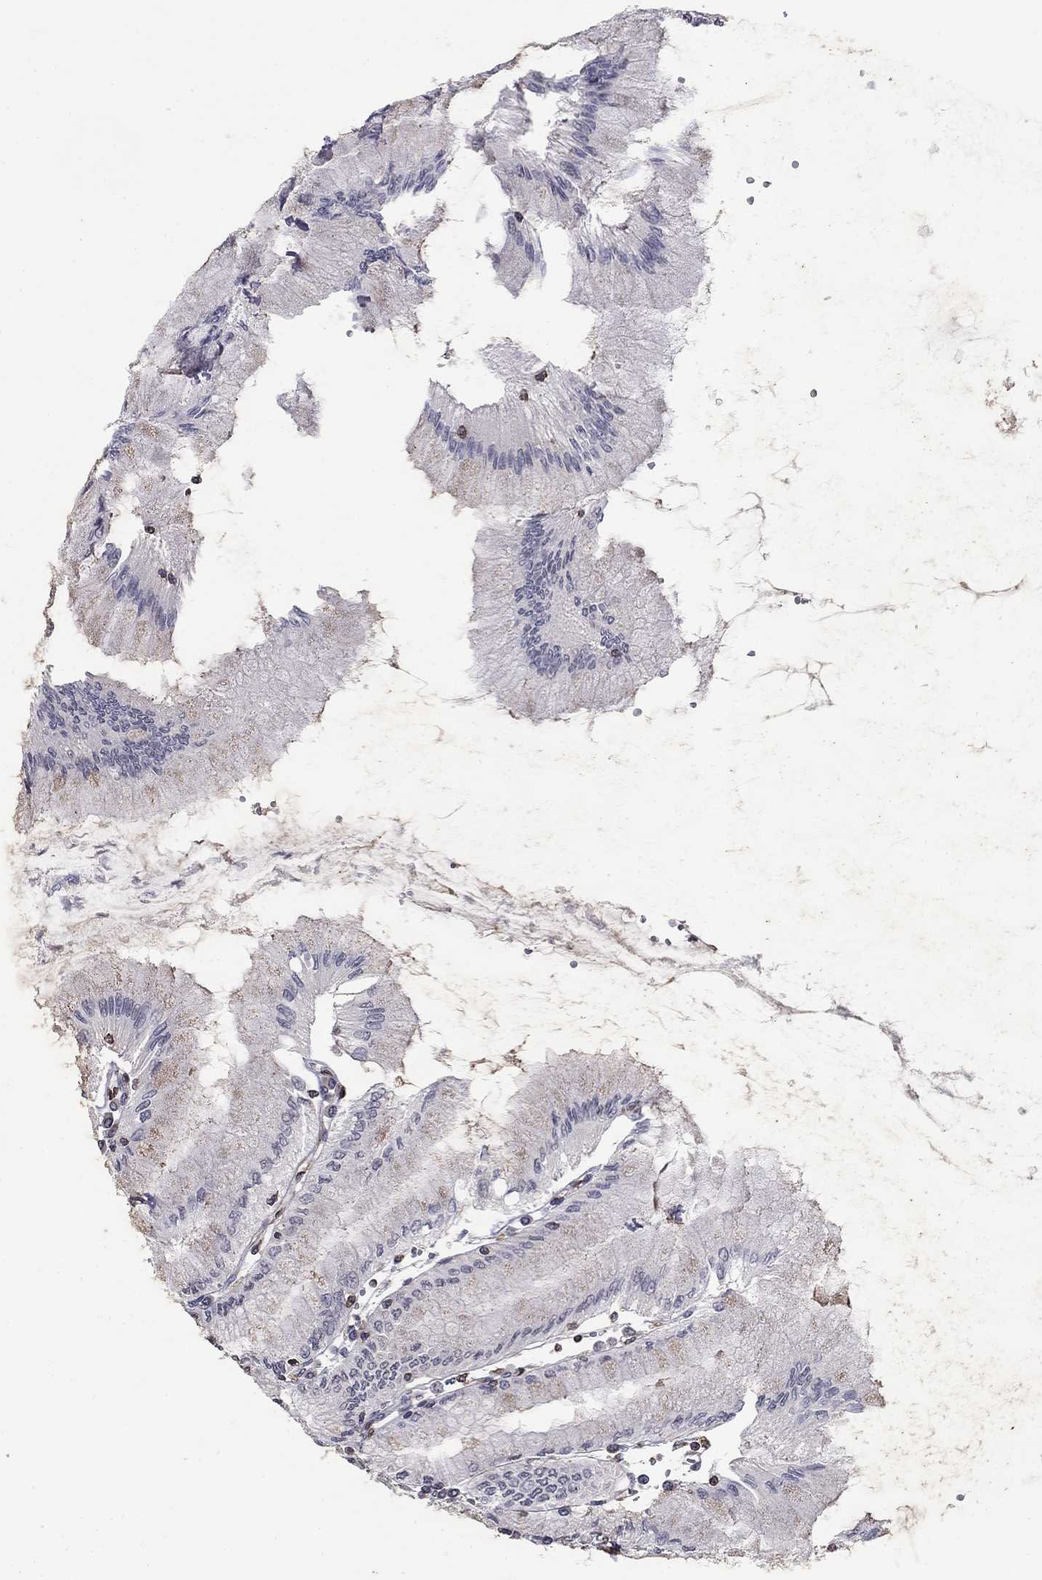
{"staining": {"intensity": "negative", "quantity": "none", "location": "none"}, "tissue": "stomach", "cell_type": "Glandular cells", "image_type": "normal", "snomed": [{"axis": "morphology", "description": "Normal tissue, NOS"}, {"axis": "topography", "description": "Skeletal muscle"}, {"axis": "topography", "description": "Stomach"}], "caption": "The photomicrograph exhibits no staining of glandular cells in benign stomach. (Brightfield microscopy of DAB IHC at high magnification).", "gene": "PLCB2", "patient": {"sex": "female", "age": 57}}